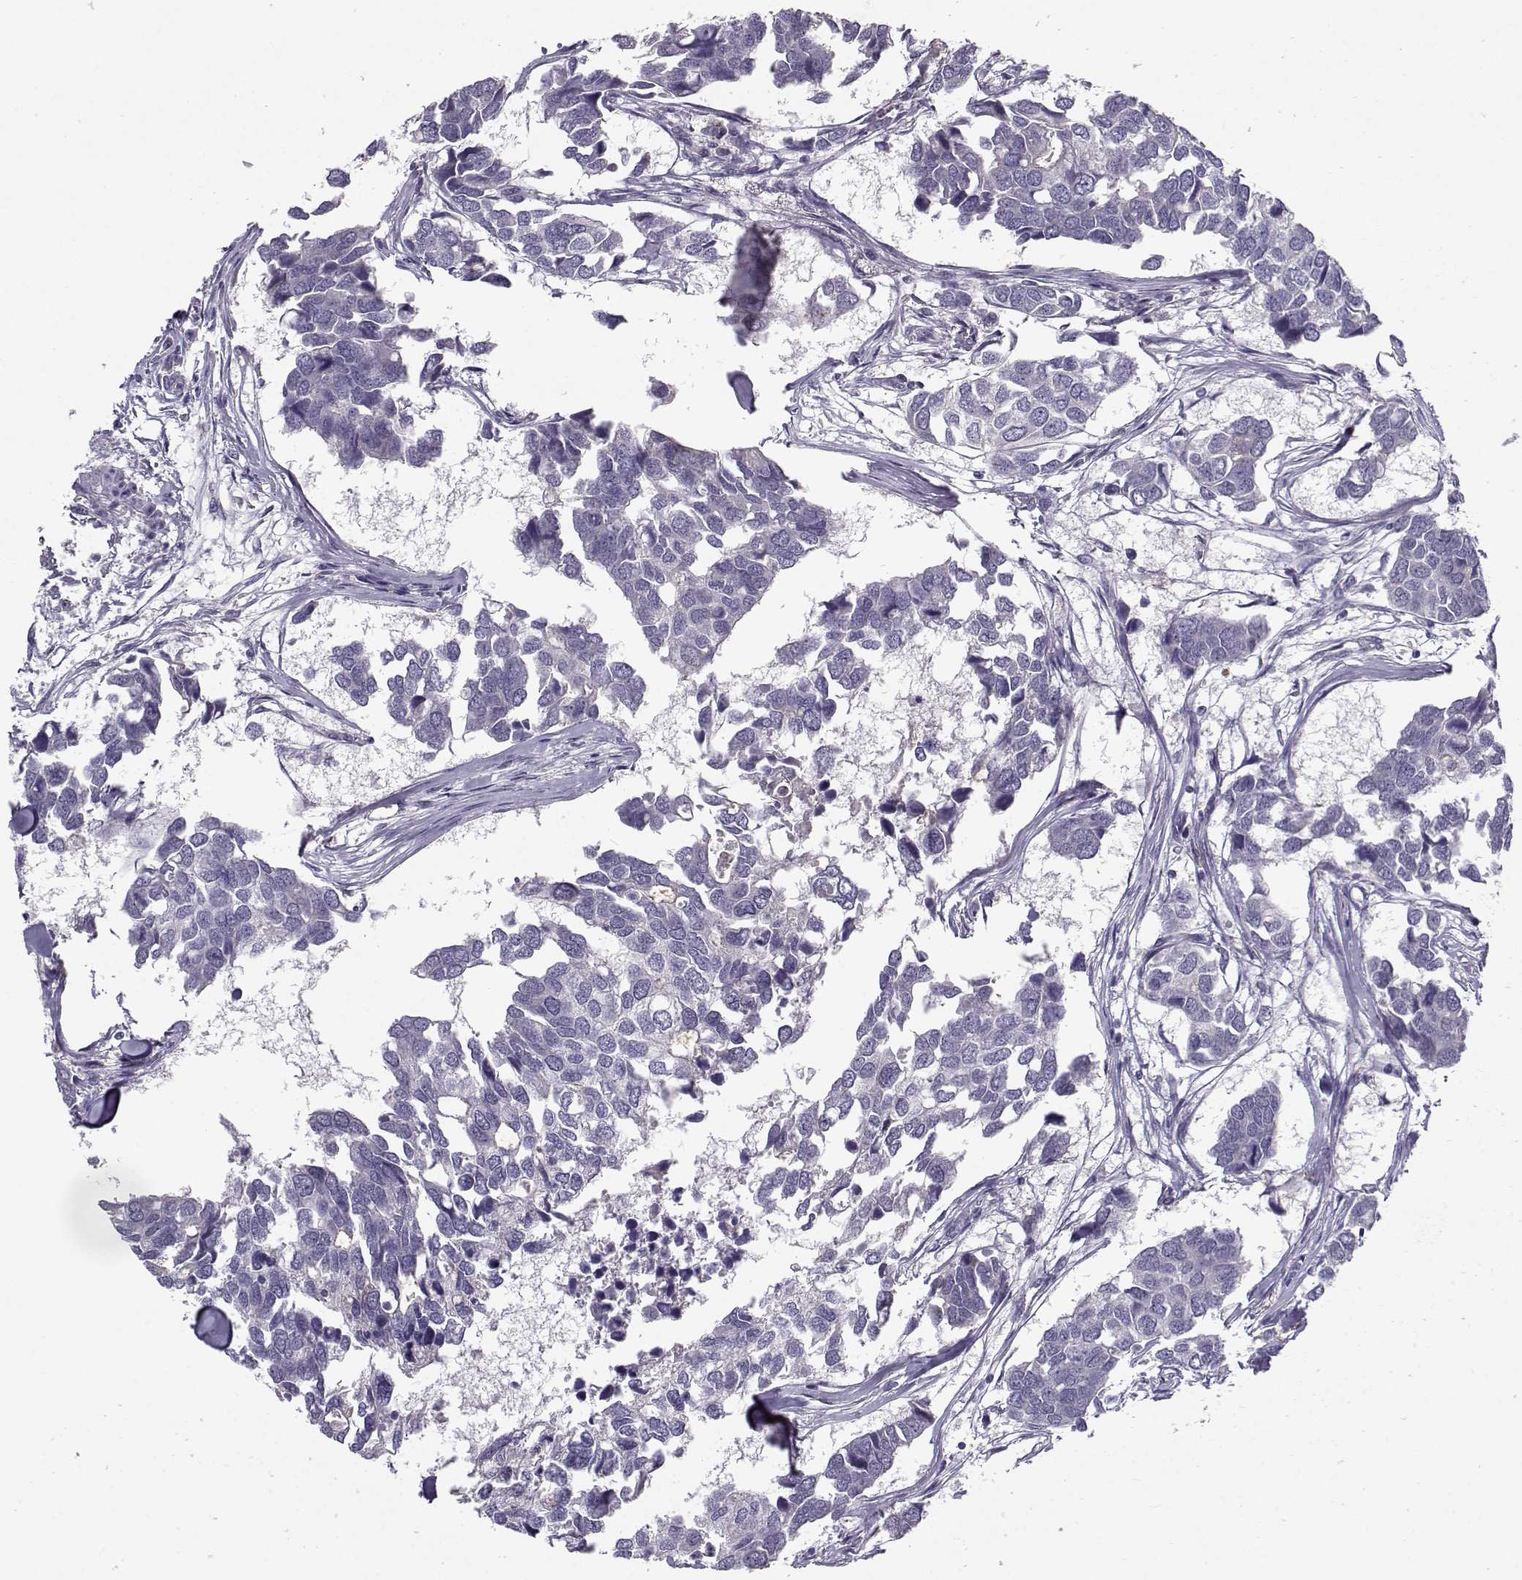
{"staining": {"intensity": "negative", "quantity": "none", "location": "none"}, "tissue": "breast cancer", "cell_type": "Tumor cells", "image_type": "cancer", "snomed": [{"axis": "morphology", "description": "Duct carcinoma"}, {"axis": "topography", "description": "Breast"}], "caption": "An immunohistochemistry photomicrograph of breast cancer is shown. There is no staining in tumor cells of breast cancer. Nuclei are stained in blue.", "gene": "TMEM145", "patient": {"sex": "female", "age": 83}}